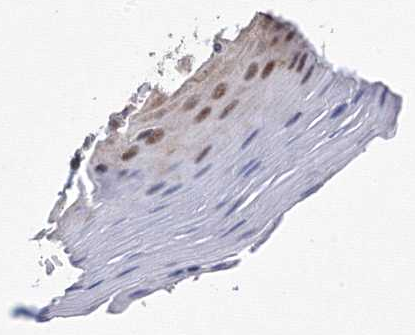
{"staining": {"intensity": "moderate", "quantity": ">75%", "location": "cytoplasmic/membranous,nuclear"}, "tissue": "oral mucosa", "cell_type": "Squamous epithelial cells", "image_type": "normal", "snomed": [{"axis": "morphology", "description": "Normal tissue, NOS"}, {"axis": "morphology", "description": "Squamous cell carcinoma, NOS"}, {"axis": "topography", "description": "Skeletal muscle"}, {"axis": "topography", "description": "Oral tissue"}, {"axis": "topography", "description": "Salivary gland"}, {"axis": "topography", "description": "Head-Neck"}], "caption": "A medium amount of moderate cytoplasmic/membranous,nuclear positivity is identified in about >75% of squamous epithelial cells in normal oral mucosa.", "gene": "GPN1", "patient": {"sex": "male", "age": 54}}